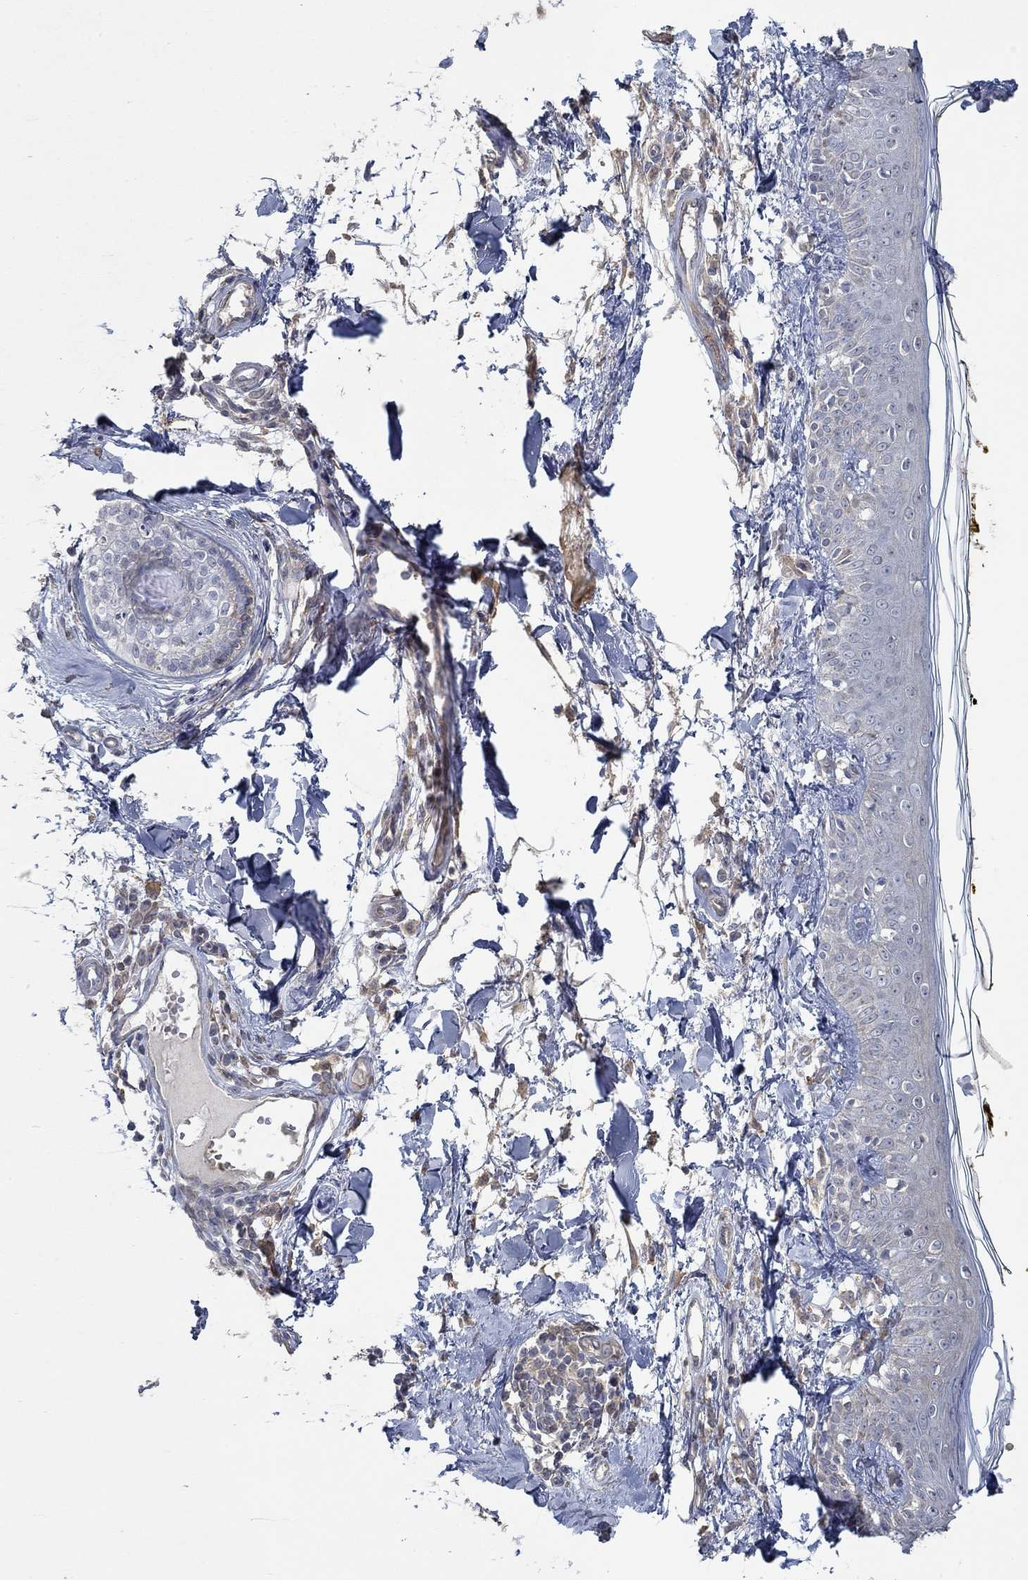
{"staining": {"intensity": "negative", "quantity": "none", "location": "none"}, "tissue": "skin", "cell_type": "Fibroblasts", "image_type": "normal", "snomed": [{"axis": "morphology", "description": "Normal tissue, NOS"}, {"axis": "topography", "description": "Skin"}], "caption": "The histopathology image displays no significant positivity in fibroblasts of skin.", "gene": "MTHFR", "patient": {"sex": "male", "age": 76}}